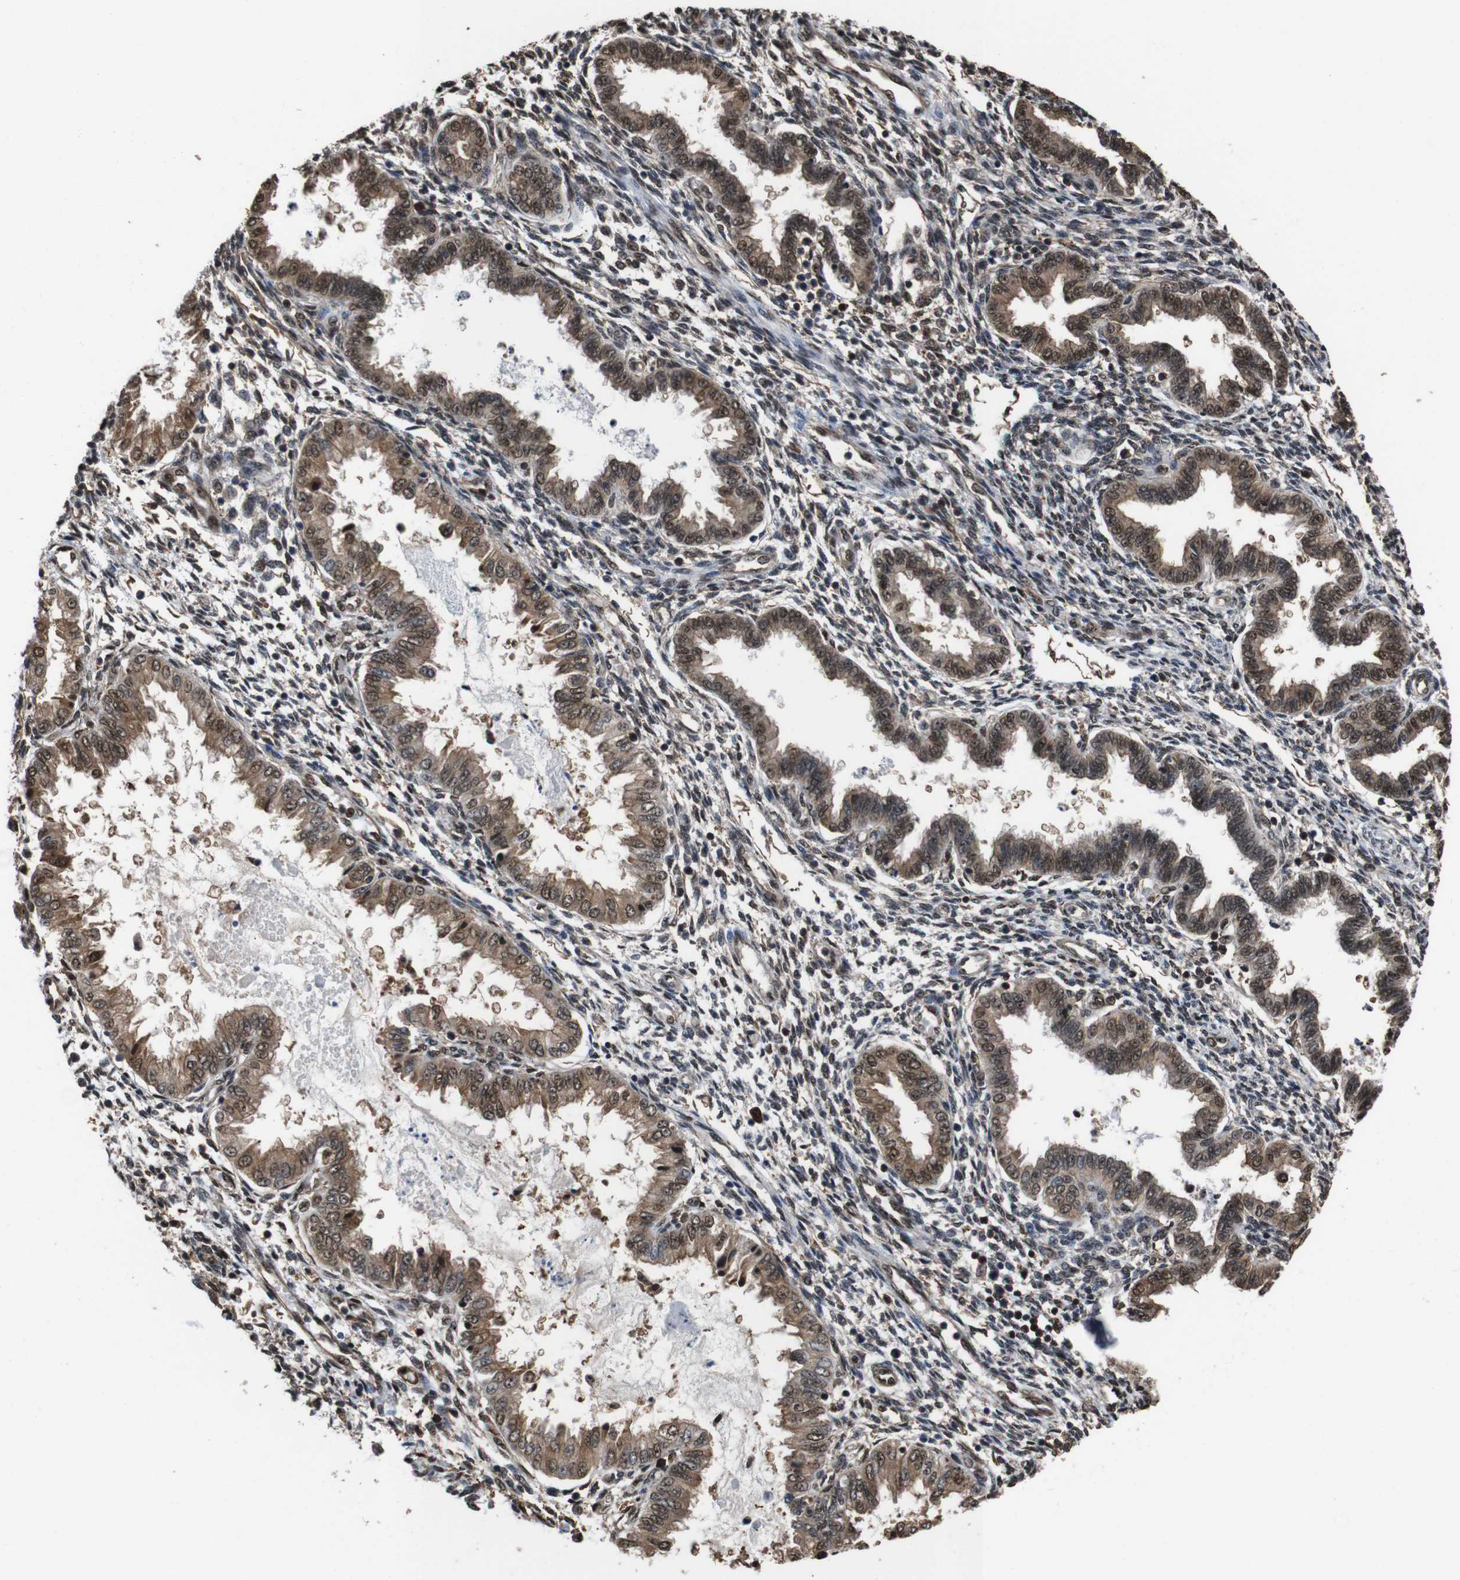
{"staining": {"intensity": "moderate", "quantity": "25%-75%", "location": "cytoplasmic/membranous,nuclear"}, "tissue": "endometrium", "cell_type": "Cells in endometrial stroma", "image_type": "normal", "snomed": [{"axis": "morphology", "description": "Normal tissue, NOS"}, {"axis": "topography", "description": "Endometrium"}], "caption": "About 25%-75% of cells in endometrial stroma in unremarkable endometrium demonstrate moderate cytoplasmic/membranous,nuclear protein staining as visualized by brown immunohistochemical staining.", "gene": "VCP", "patient": {"sex": "female", "age": 33}}